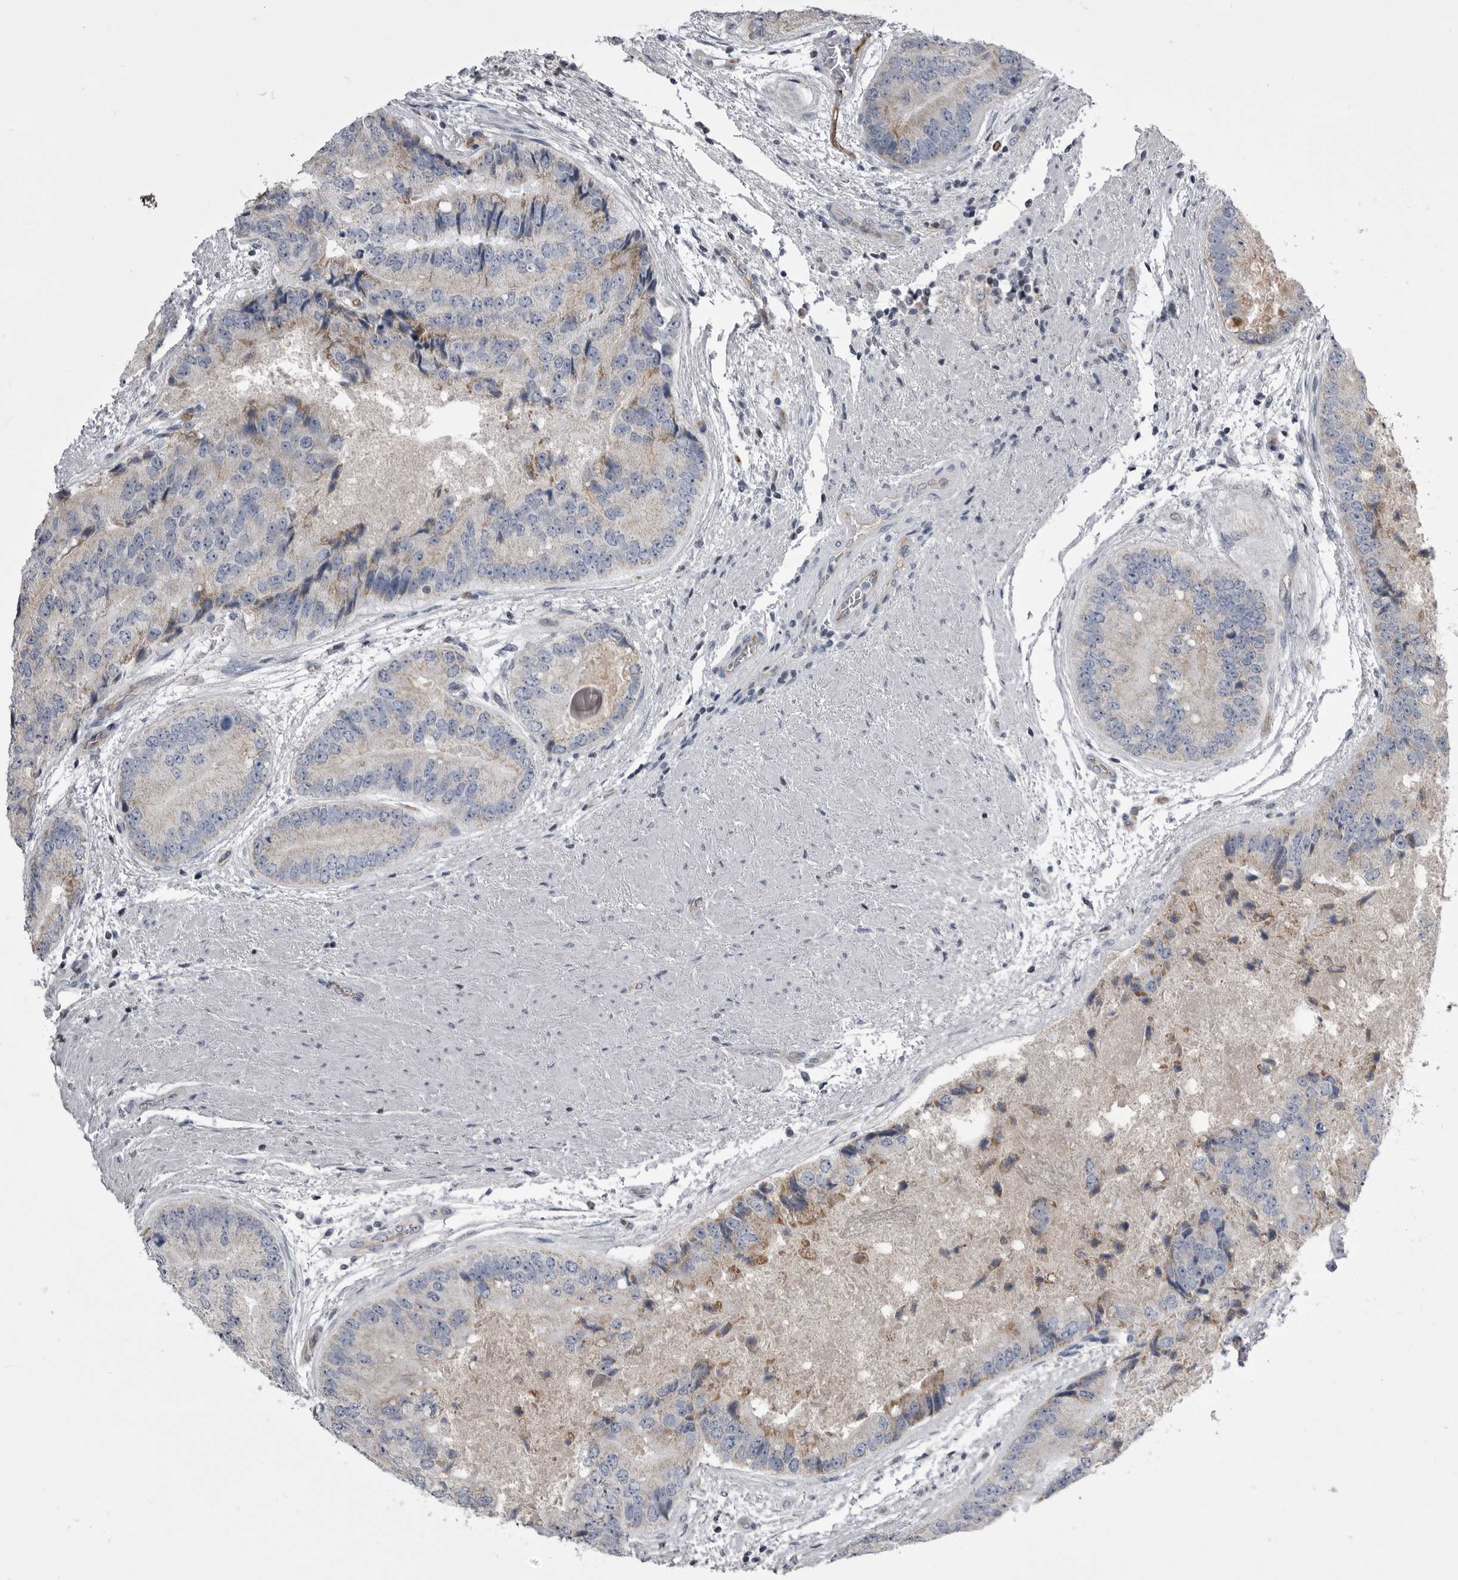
{"staining": {"intensity": "moderate", "quantity": "<25%", "location": "cytoplasmic/membranous"}, "tissue": "prostate cancer", "cell_type": "Tumor cells", "image_type": "cancer", "snomed": [{"axis": "morphology", "description": "Adenocarcinoma, High grade"}, {"axis": "topography", "description": "Prostate"}], "caption": "Prostate cancer (adenocarcinoma (high-grade)) stained with IHC exhibits moderate cytoplasmic/membranous staining in about <25% of tumor cells.", "gene": "OPLAH", "patient": {"sex": "male", "age": 70}}